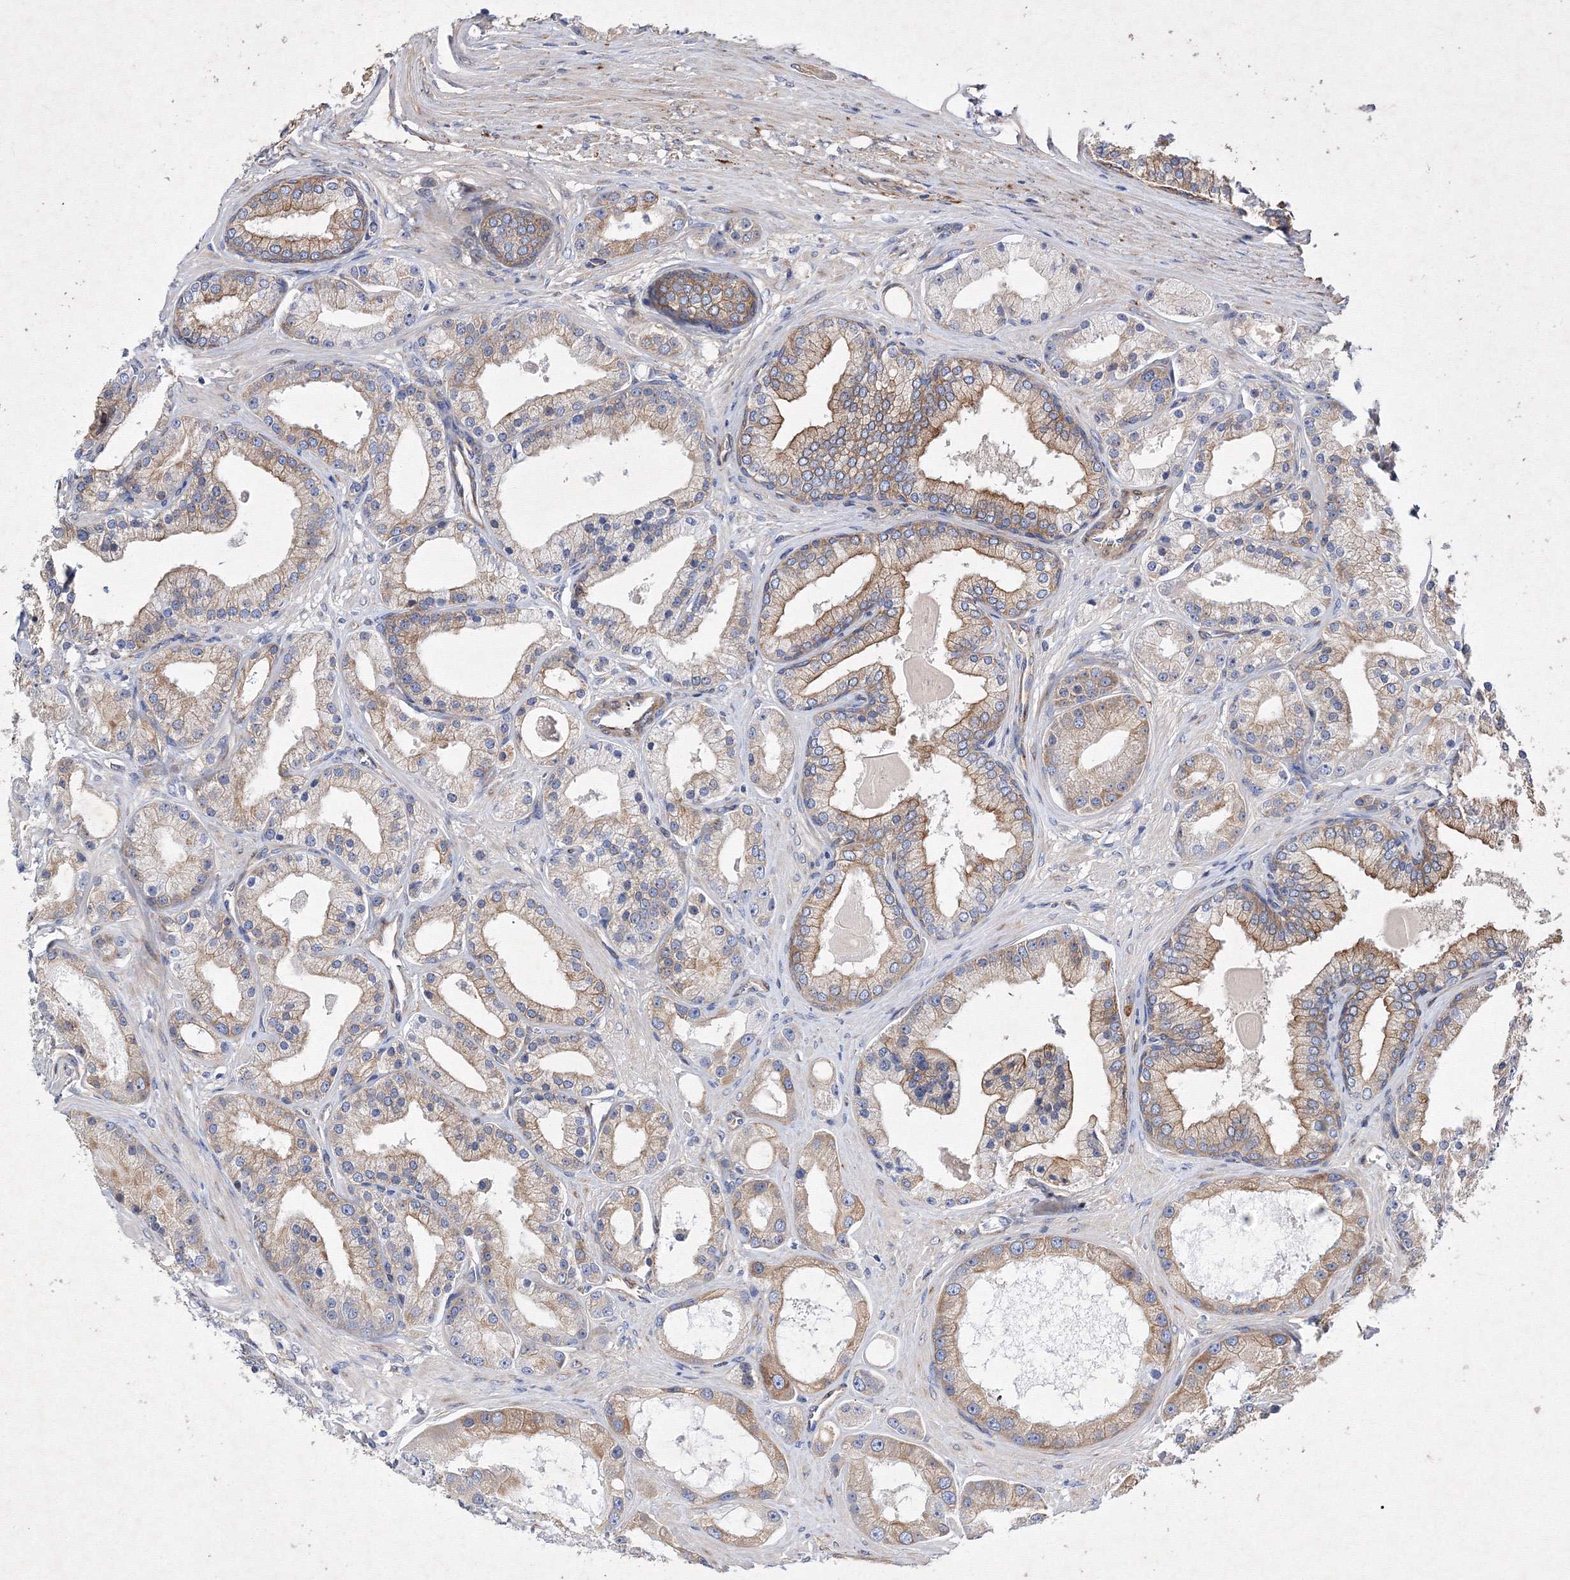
{"staining": {"intensity": "moderate", "quantity": "25%-75%", "location": "cytoplasmic/membranous"}, "tissue": "prostate cancer", "cell_type": "Tumor cells", "image_type": "cancer", "snomed": [{"axis": "morphology", "description": "Adenocarcinoma, Low grade"}, {"axis": "topography", "description": "Prostate"}], "caption": "Human prostate cancer stained for a protein (brown) demonstrates moderate cytoplasmic/membranous positive staining in approximately 25%-75% of tumor cells.", "gene": "SNX18", "patient": {"sex": "male", "age": 67}}